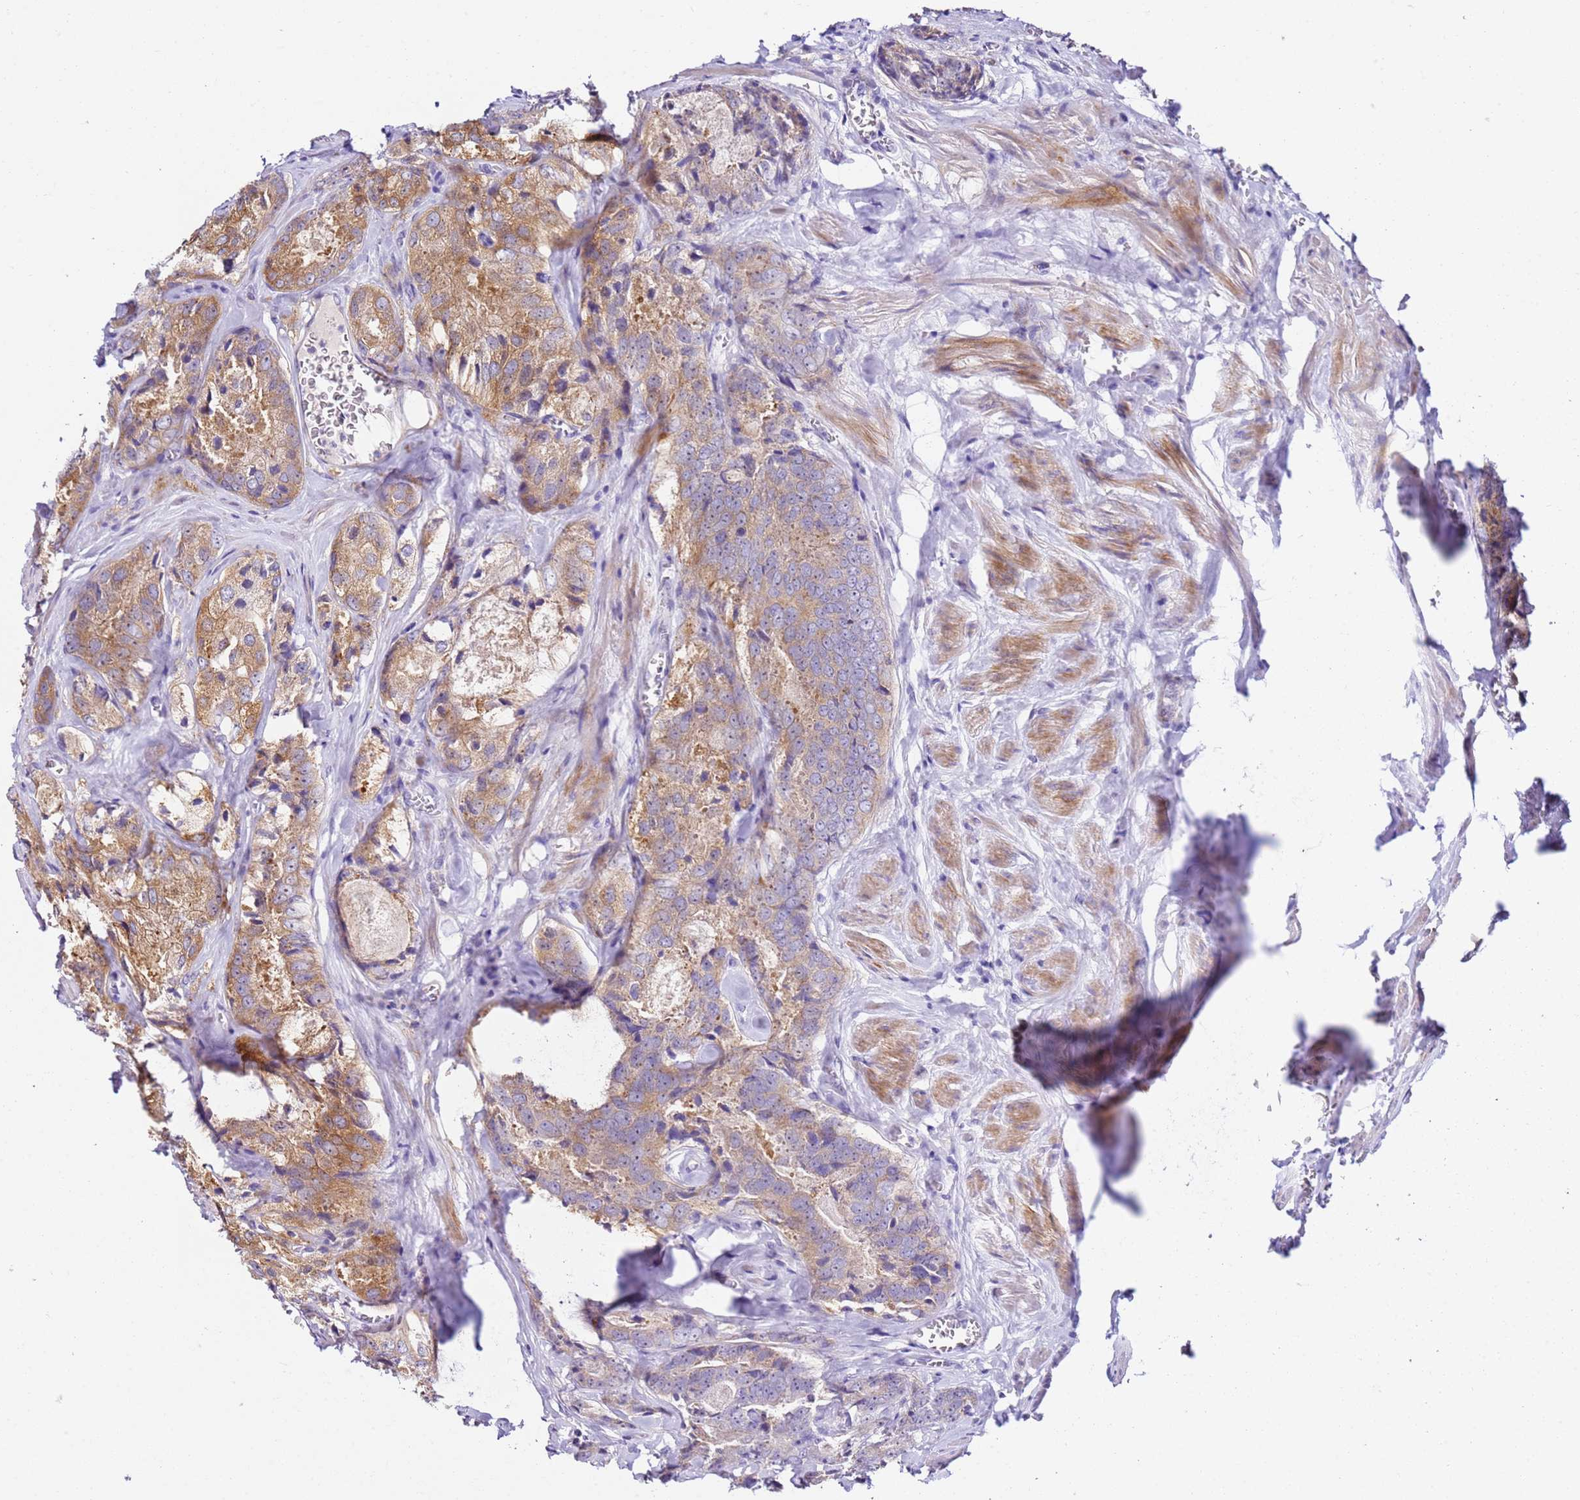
{"staining": {"intensity": "moderate", "quantity": ">75%", "location": "cytoplasmic/membranous"}, "tissue": "prostate cancer", "cell_type": "Tumor cells", "image_type": "cancer", "snomed": [{"axis": "morphology", "description": "Adenocarcinoma, Low grade"}, {"axis": "topography", "description": "Prostate"}], "caption": "Adenocarcinoma (low-grade) (prostate) tissue reveals moderate cytoplasmic/membranous positivity in about >75% of tumor cells", "gene": "HGD", "patient": {"sex": "male", "age": 68}}